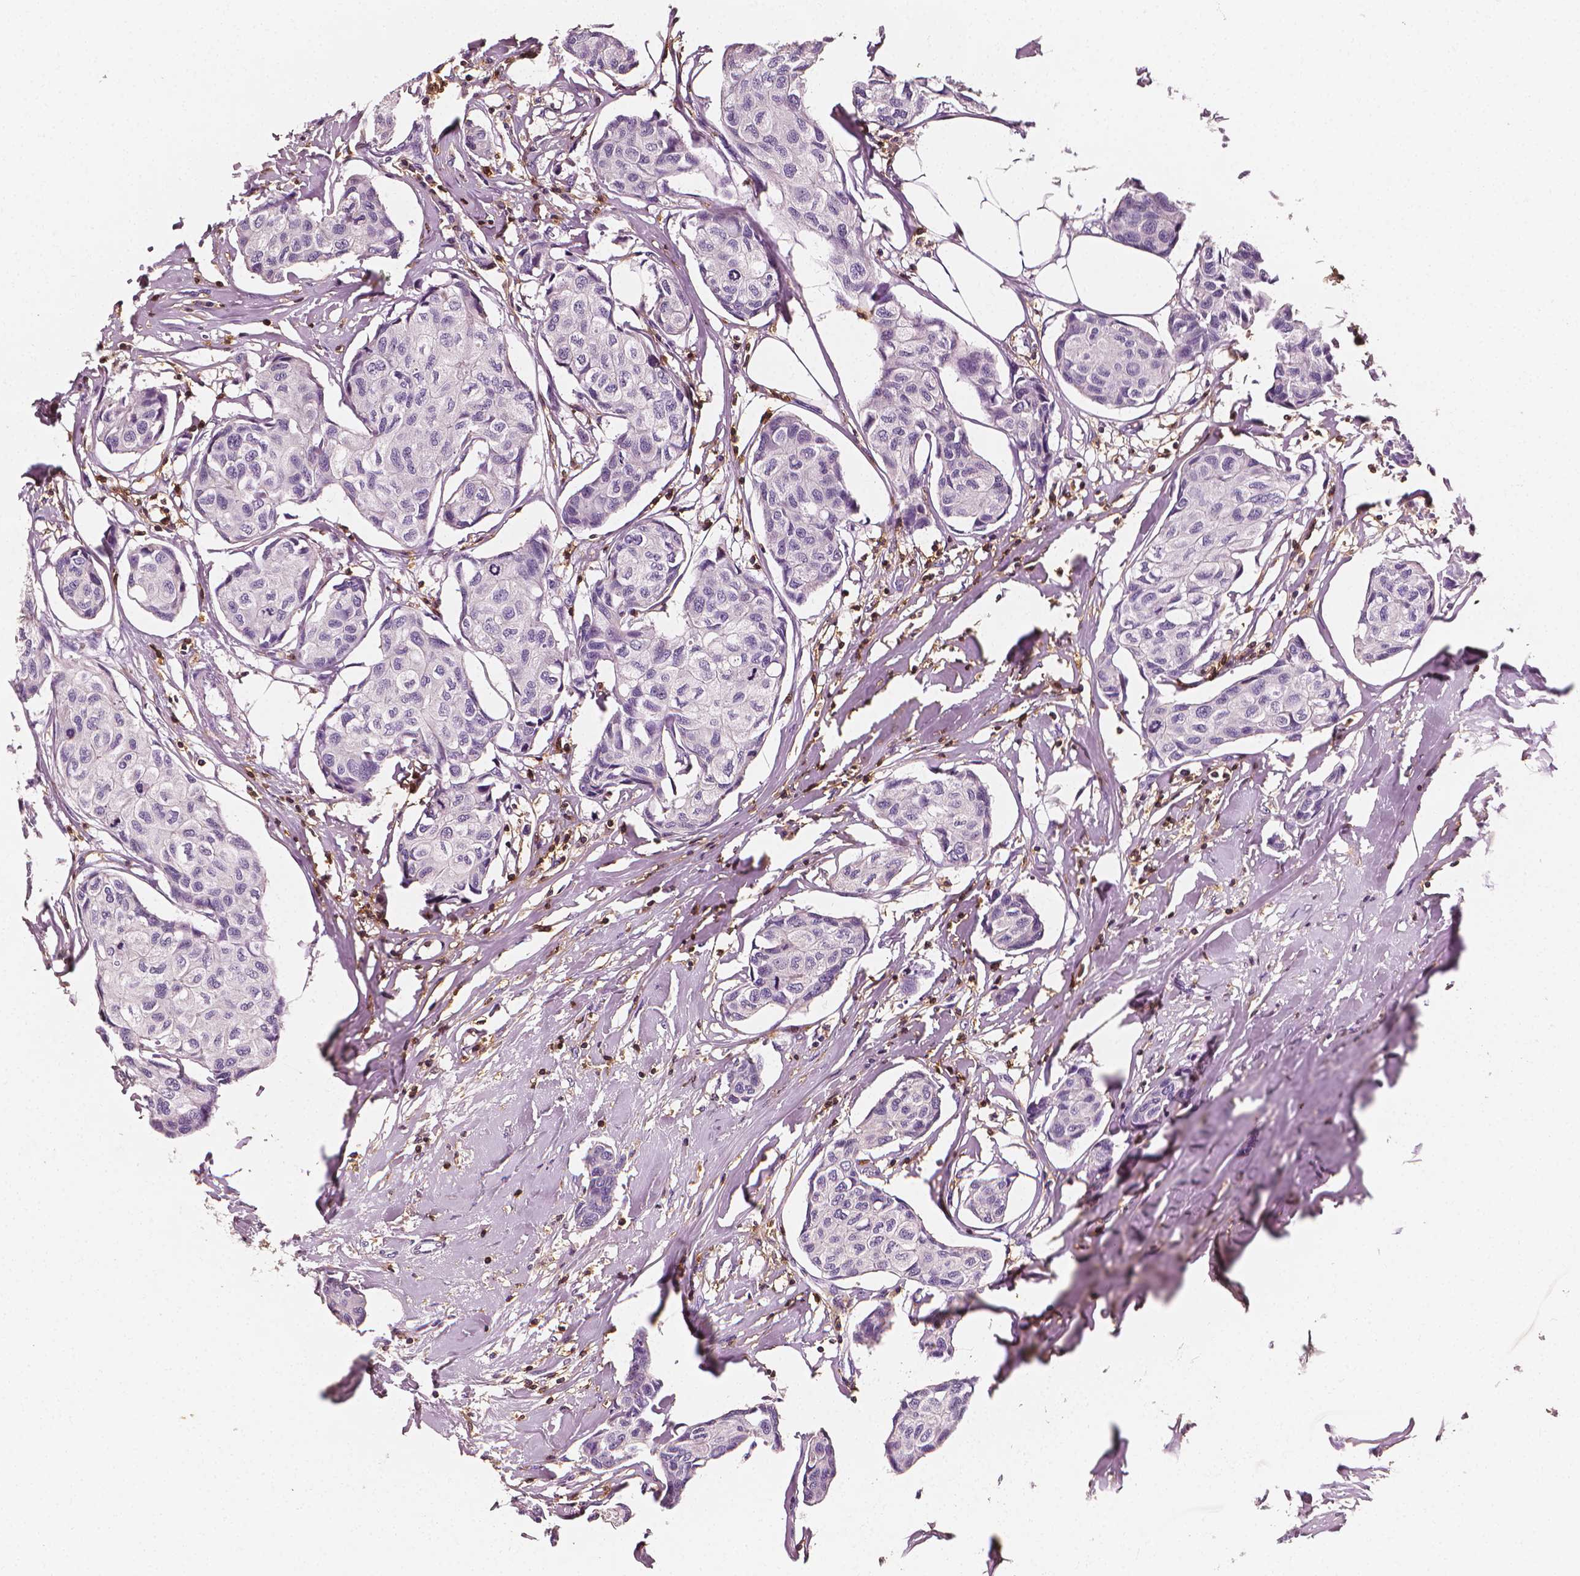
{"staining": {"intensity": "negative", "quantity": "none", "location": "none"}, "tissue": "breast cancer", "cell_type": "Tumor cells", "image_type": "cancer", "snomed": [{"axis": "morphology", "description": "Duct carcinoma"}, {"axis": "topography", "description": "Breast"}], "caption": "High power microscopy micrograph of an IHC image of breast infiltrating ductal carcinoma, revealing no significant expression in tumor cells.", "gene": "PTPRC", "patient": {"sex": "female", "age": 80}}